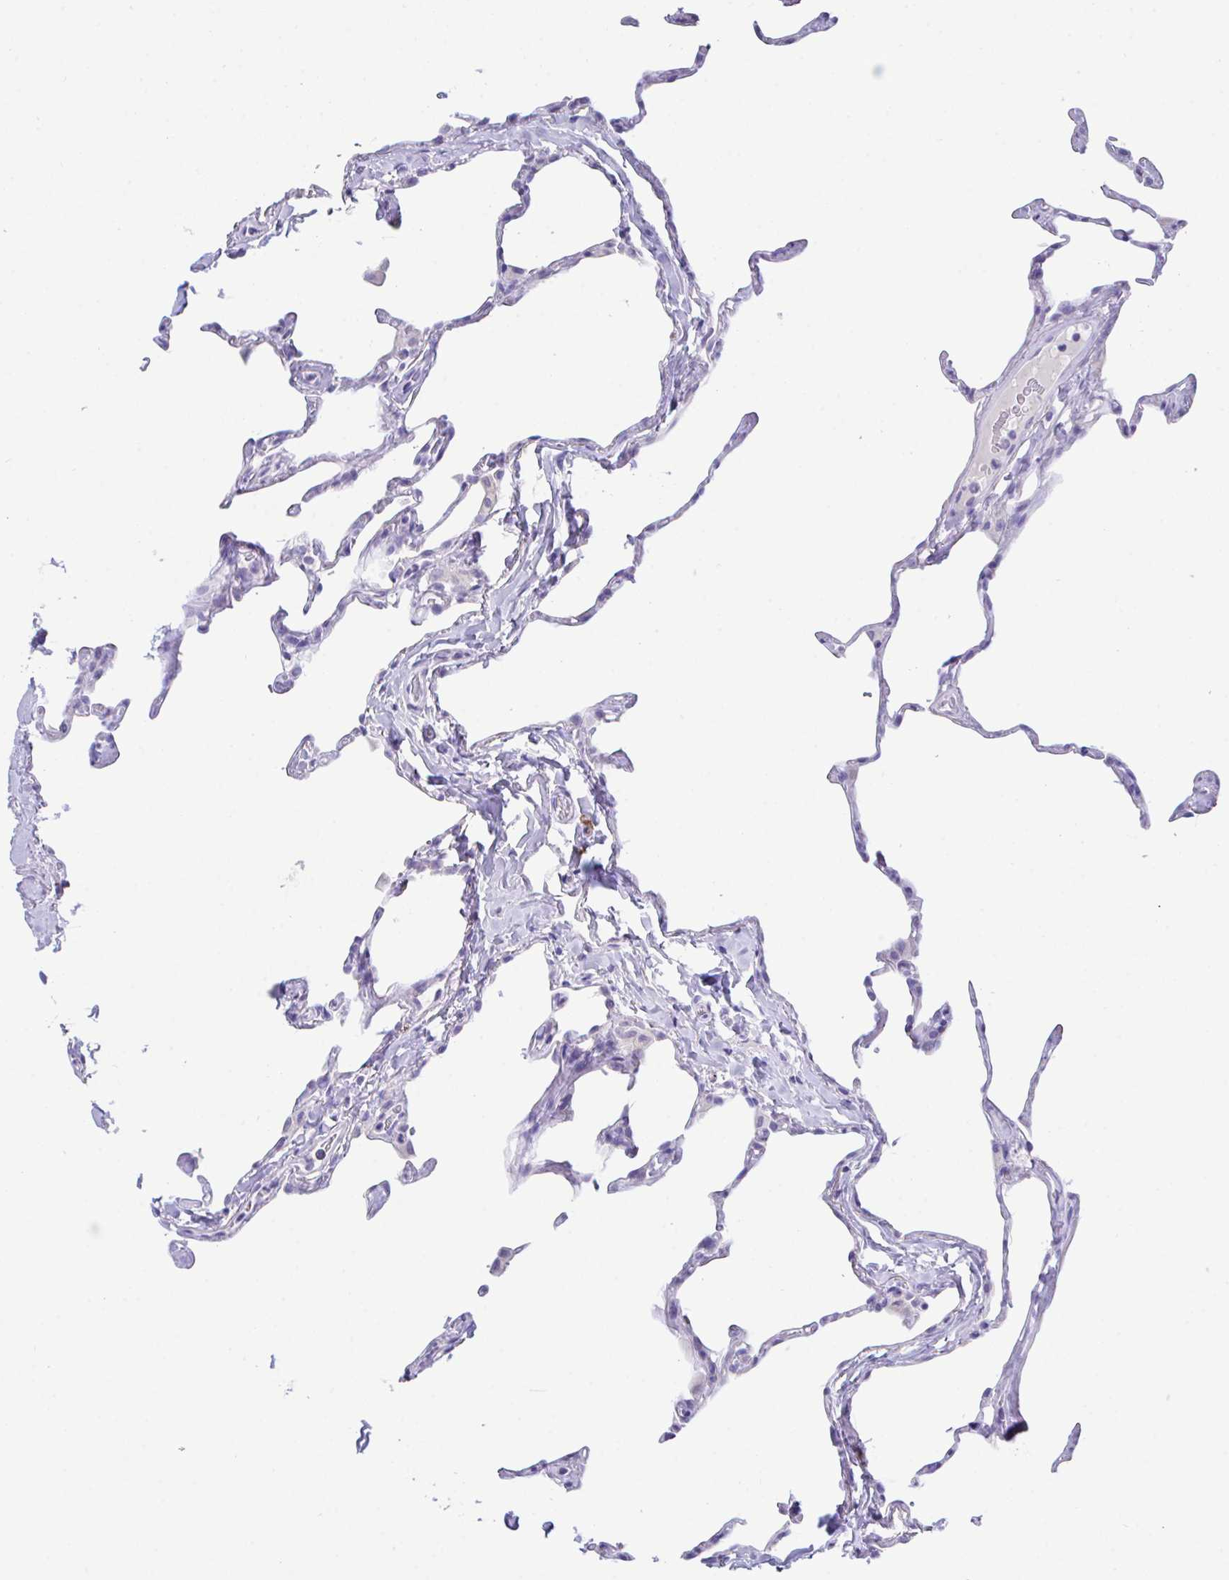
{"staining": {"intensity": "negative", "quantity": "none", "location": "none"}, "tissue": "lung", "cell_type": "Alveolar cells", "image_type": "normal", "snomed": [{"axis": "morphology", "description": "Normal tissue, NOS"}, {"axis": "topography", "description": "Lung"}], "caption": "Immunohistochemical staining of normal lung reveals no significant positivity in alveolar cells. (Stains: DAB IHC with hematoxylin counter stain, Microscopy: brightfield microscopy at high magnification).", "gene": "HACD4", "patient": {"sex": "male", "age": 65}}